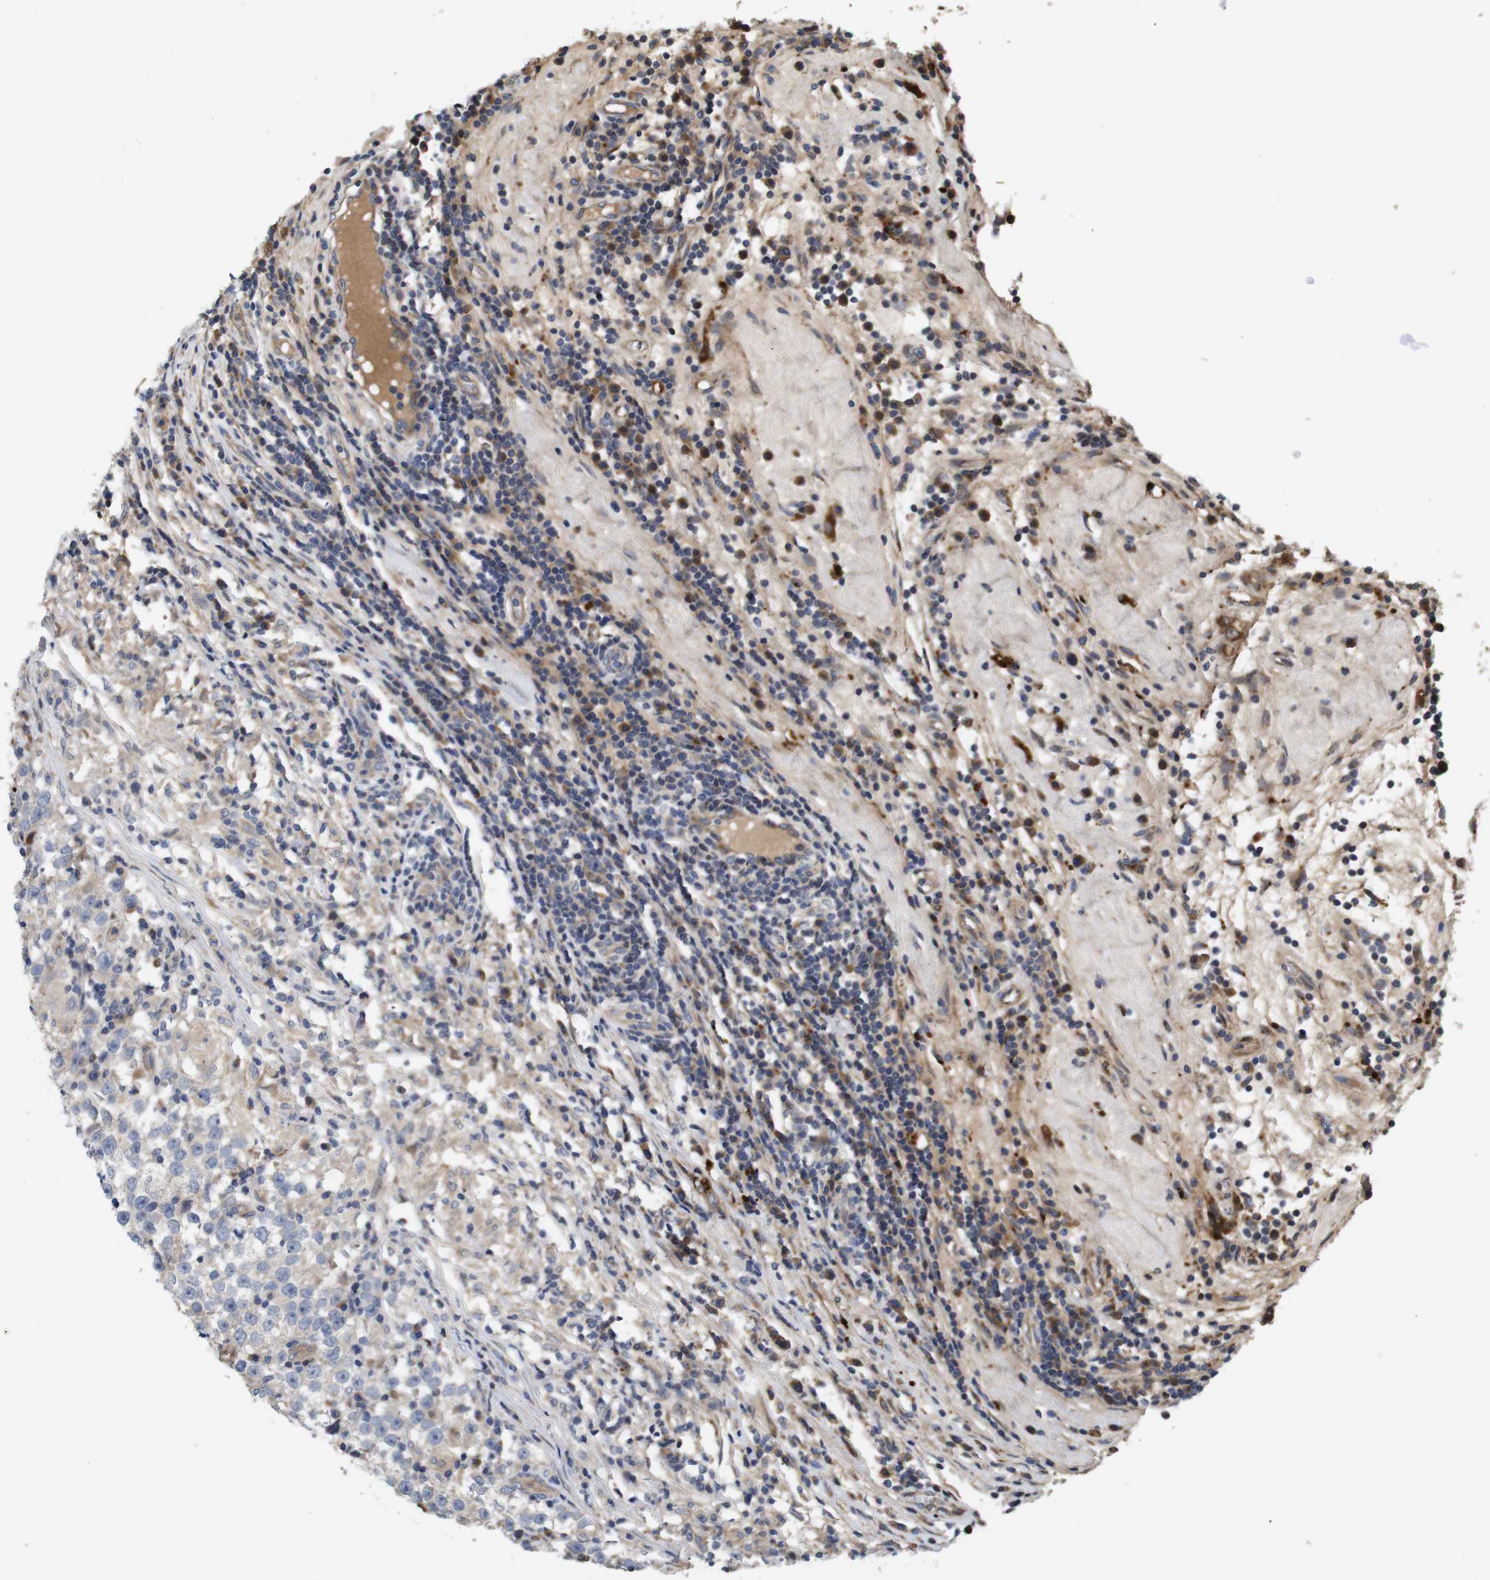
{"staining": {"intensity": "negative", "quantity": "none", "location": "none"}, "tissue": "testis cancer", "cell_type": "Tumor cells", "image_type": "cancer", "snomed": [{"axis": "morphology", "description": "Seminoma, NOS"}, {"axis": "topography", "description": "Testis"}], "caption": "The immunohistochemistry (IHC) micrograph has no significant expression in tumor cells of seminoma (testis) tissue.", "gene": "SPRY3", "patient": {"sex": "male", "age": 43}}